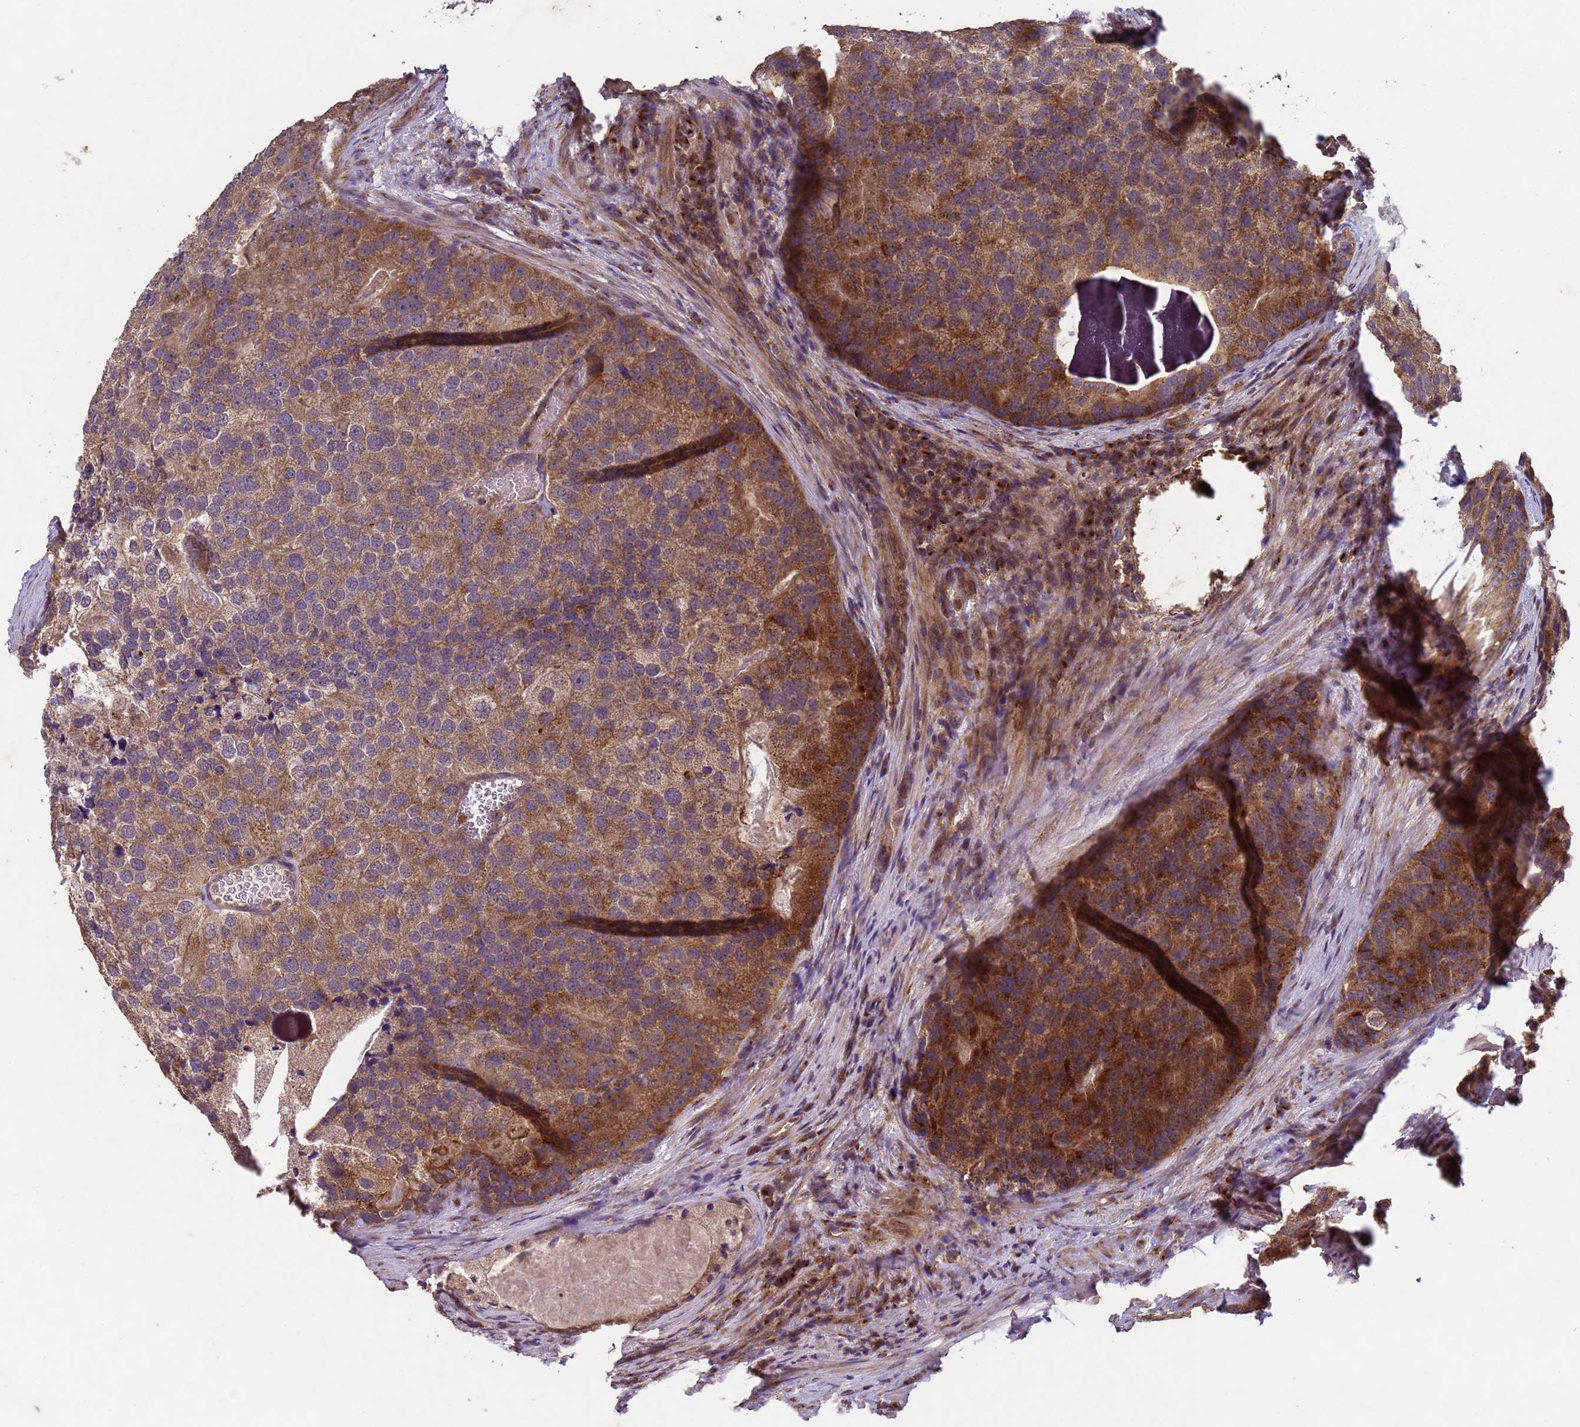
{"staining": {"intensity": "strong", "quantity": ">75%", "location": "cytoplasmic/membranous"}, "tissue": "prostate cancer", "cell_type": "Tumor cells", "image_type": "cancer", "snomed": [{"axis": "morphology", "description": "Adenocarcinoma, High grade"}, {"axis": "topography", "description": "Prostate"}], "caption": "Protein staining by immunohistochemistry reveals strong cytoplasmic/membranous staining in approximately >75% of tumor cells in prostate adenocarcinoma (high-grade).", "gene": "FASTKD1", "patient": {"sex": "male", "age": 62}}